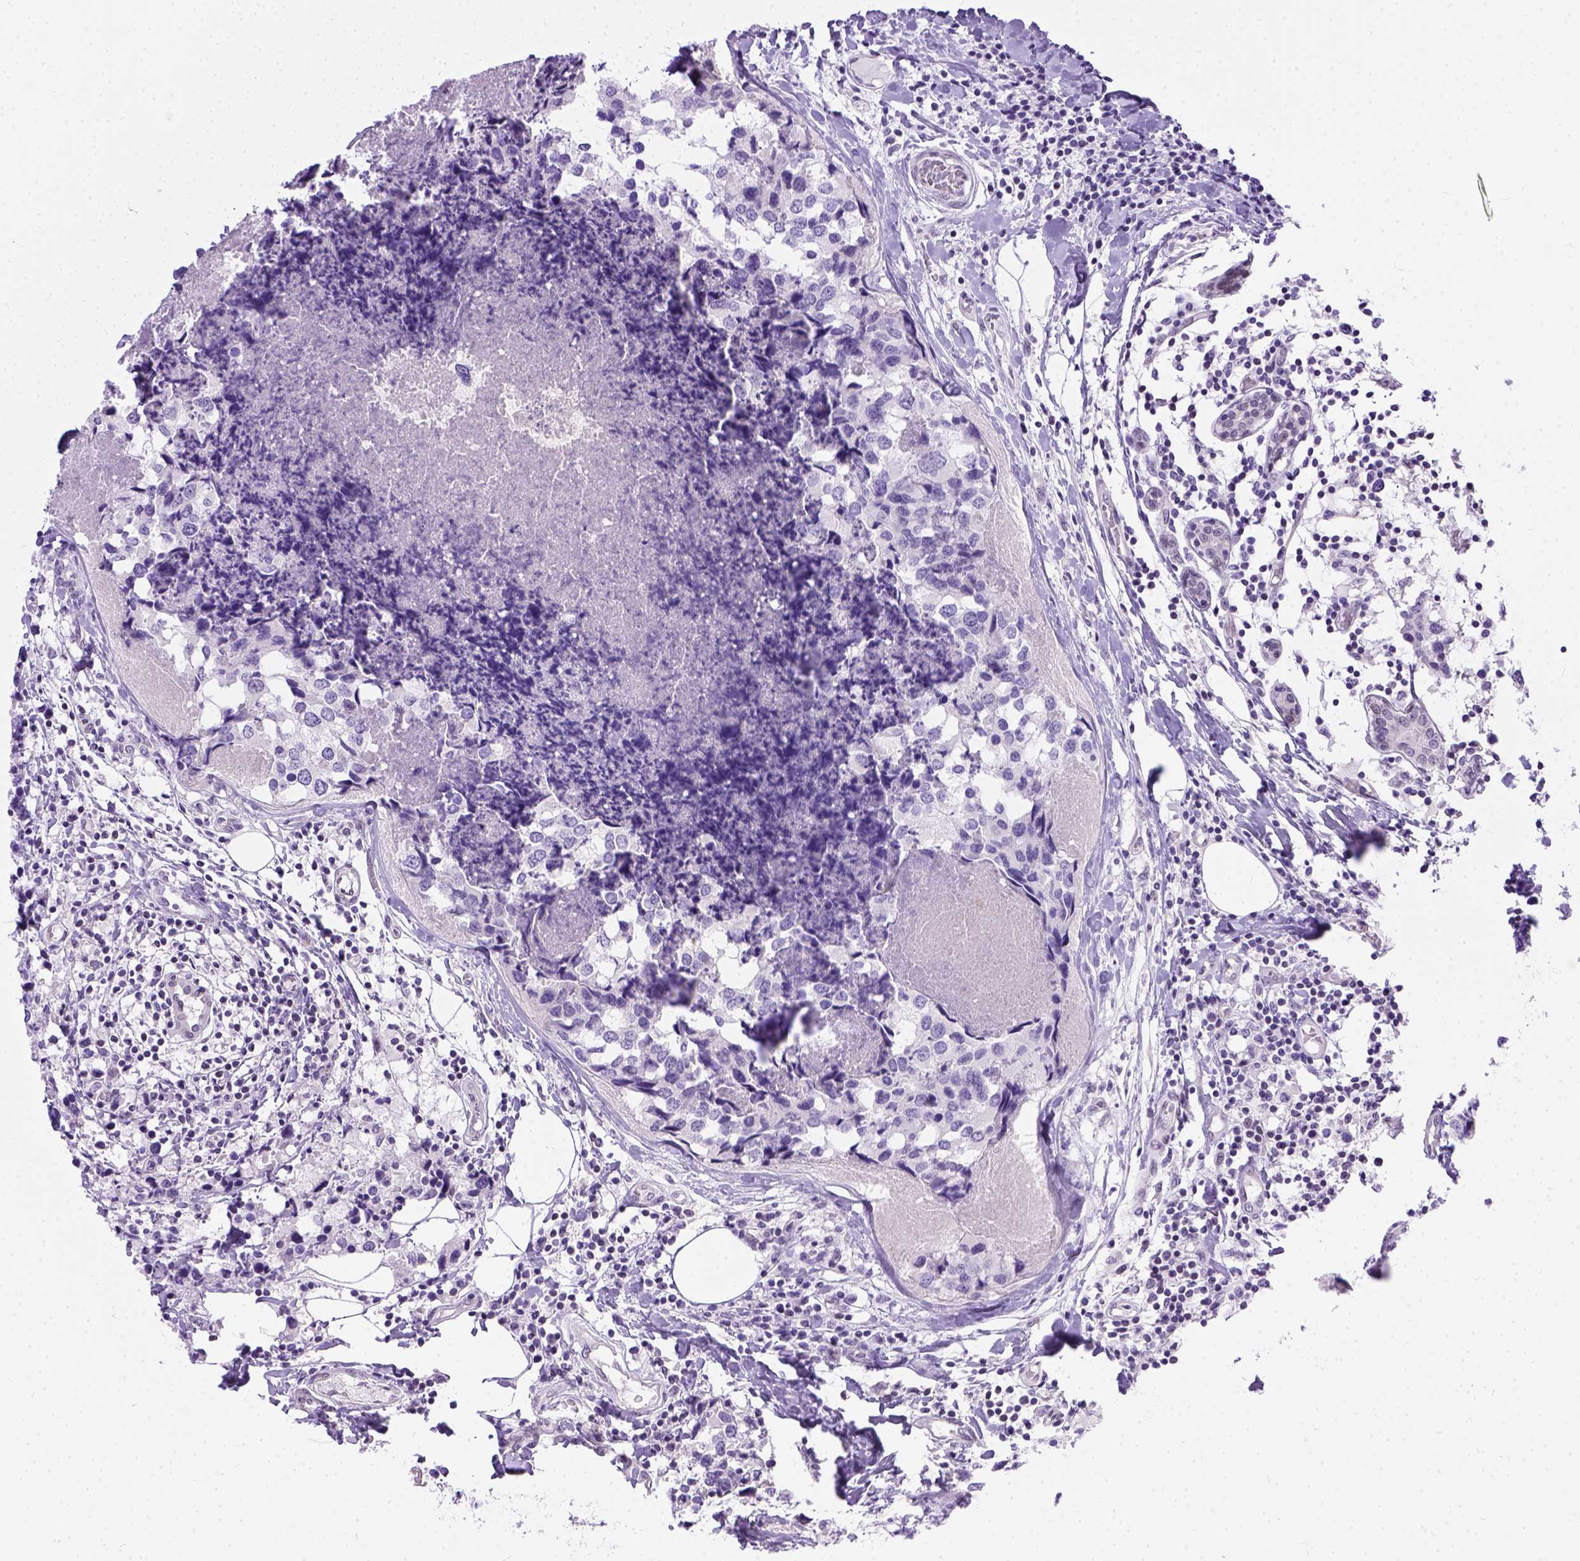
{"staining": {"intensity": "negative", "quantity": "none", "location": "none"}, "tissue": "breast cancer", "cell_type": "Tumor cells", "image_type": "cancer", "snomed": [{"axis": "morphology", "description": "Lobular carcinoma"}, {"axis": "topography", "description": "Breast"}], "caption": "Breast cancer (lobular carcinoma) stained for a protein using immunohistochemistry (IHC) displays no expression tumor cells.", "gene": "FAM184B", "patient": {"sex": "female", "age": 59}}